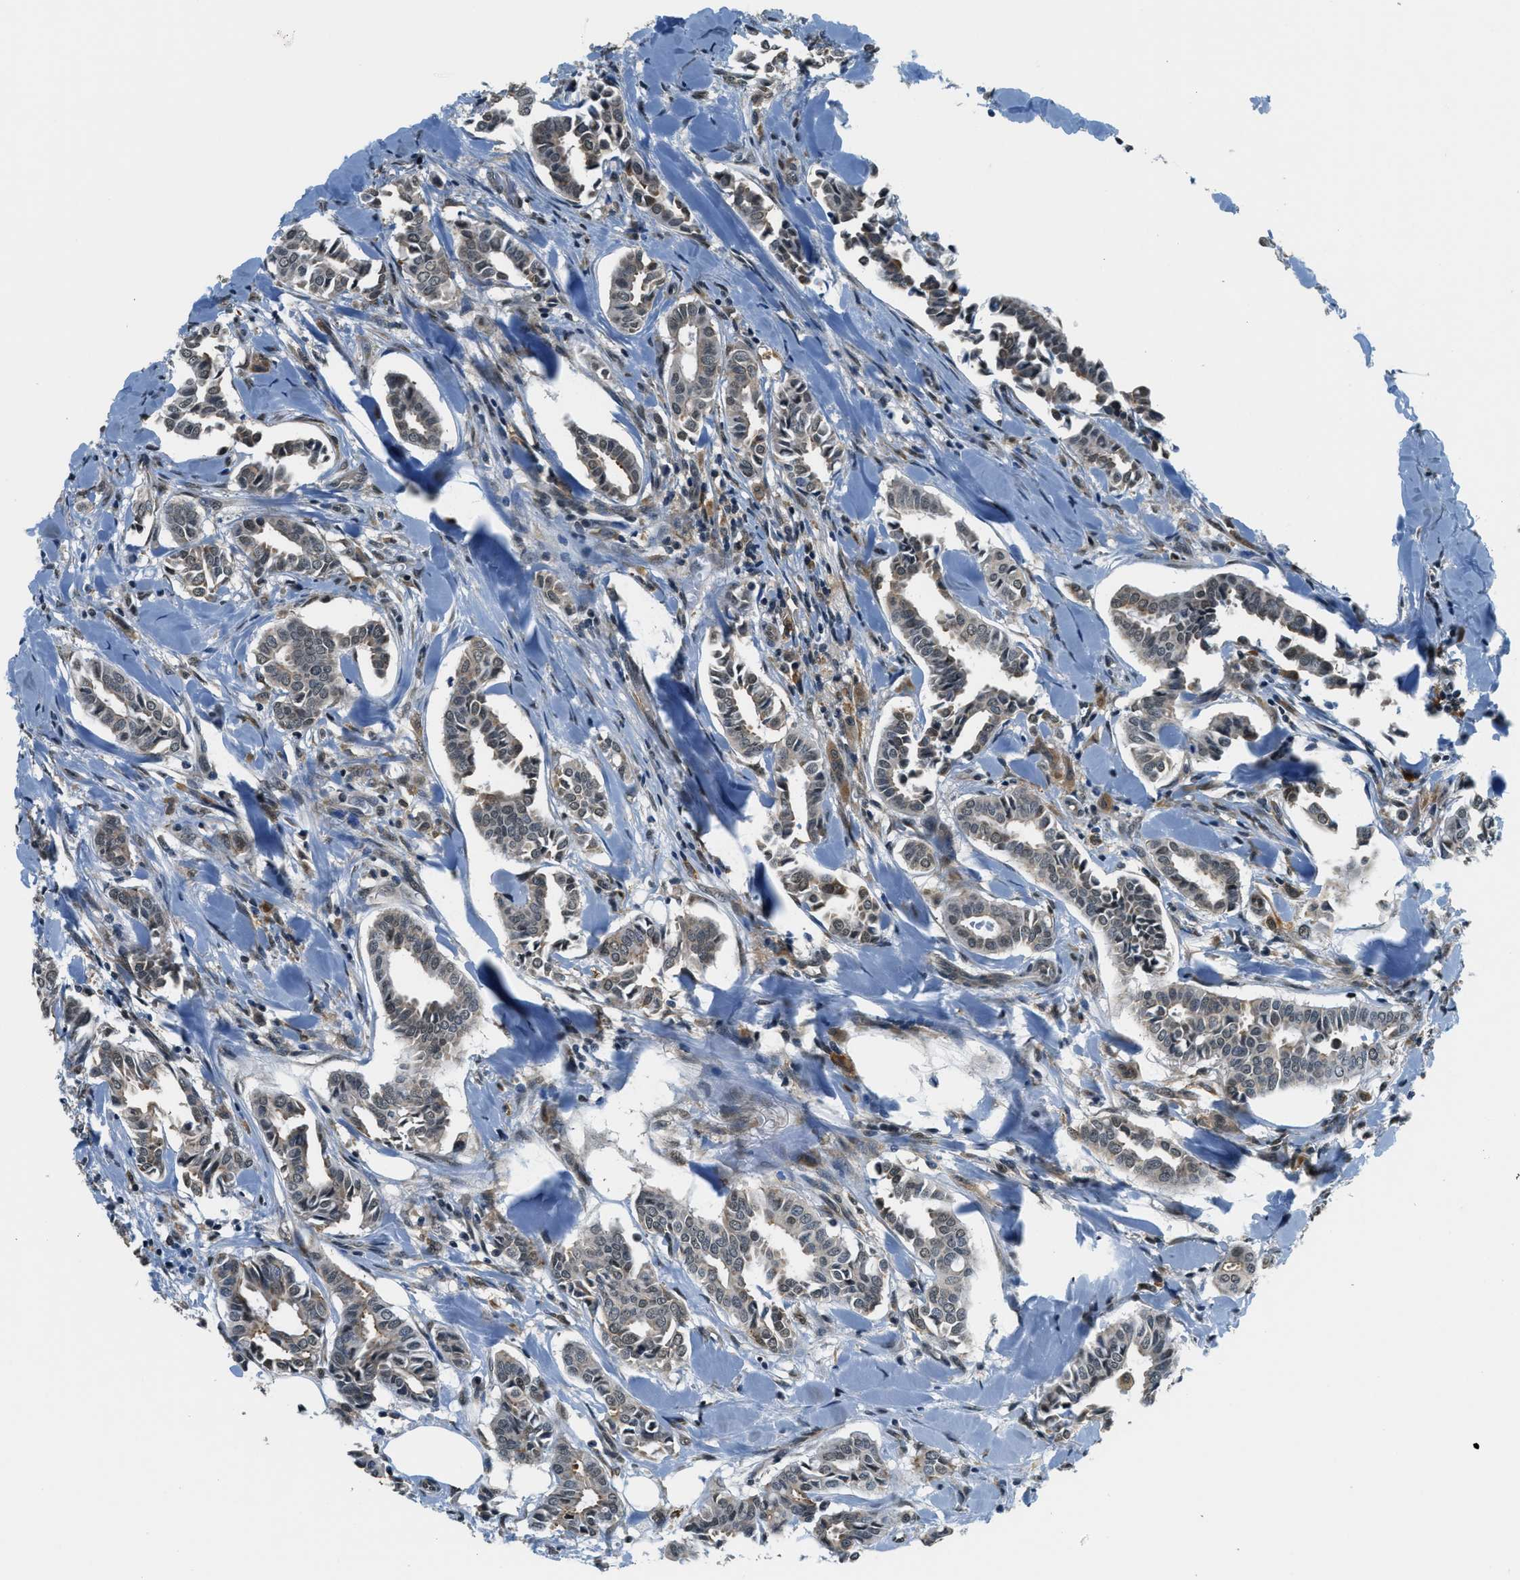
{"staining": {"intensity": "weak", "quantity": "<25%", "location": "cytoplasmic/membranous,nuclear"}, "tissue": "head and neck cancer", "cell_type": "Tumor cells", "image_type": "cancer", "snomed": [{"axis": "morphology", "description": "Adenocarcinoma, NOS"}, {"axis": "topography", "description": "Salivary gland"}, {"axis": "topography", "description": "Head-Neck"}], "caption": "Immunohistochemistry (IHC) of human adenocarcinoma (head and neck) exhibits no positivity in tumor cells. Nuclei are stained in blue.", "gene": "RAB11FIP1", "patient": {"sex": "female", "age": 59}}